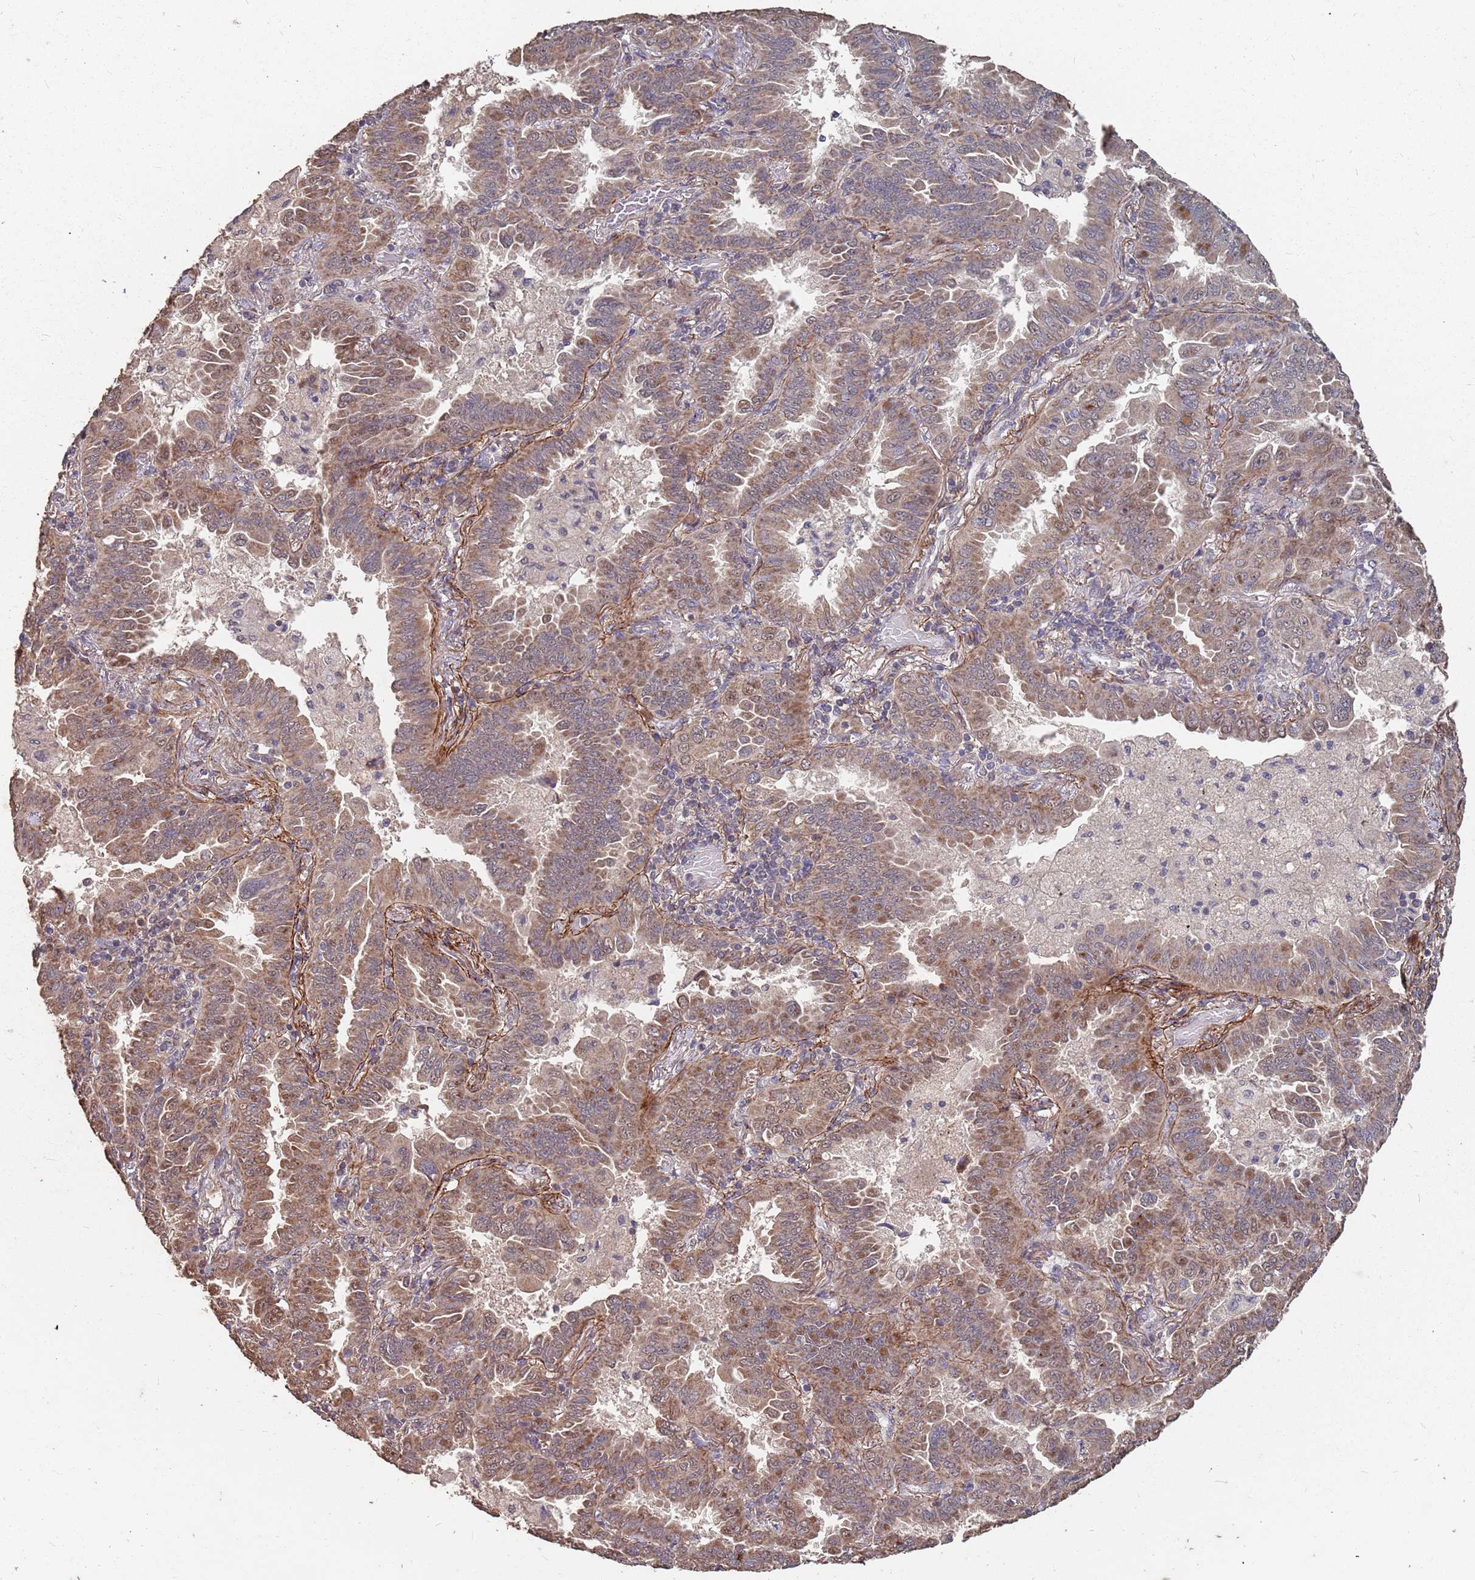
{"staining": {"intensity": "moderate", "quantity": ">75%", "location": "cytoplasmic/membranous"}, "tissue": "lung cancer", "cell_type": "Tumor cells", "image_type": "cancer", "snomed": [{"axis": "morphology", "description": "Adenocarcinoma, NOS"}, {"axis": "topography", "description": "Lung"}], "caption": "Approximately >75% of tumor cells in human adenocarcinoma (lung) show moderate cytoplasmic/membranous protein staining as visualized by brown immunohistochemical staining.", "gene": "PRORP", "patient": {"sex": "male", "age": 64}}